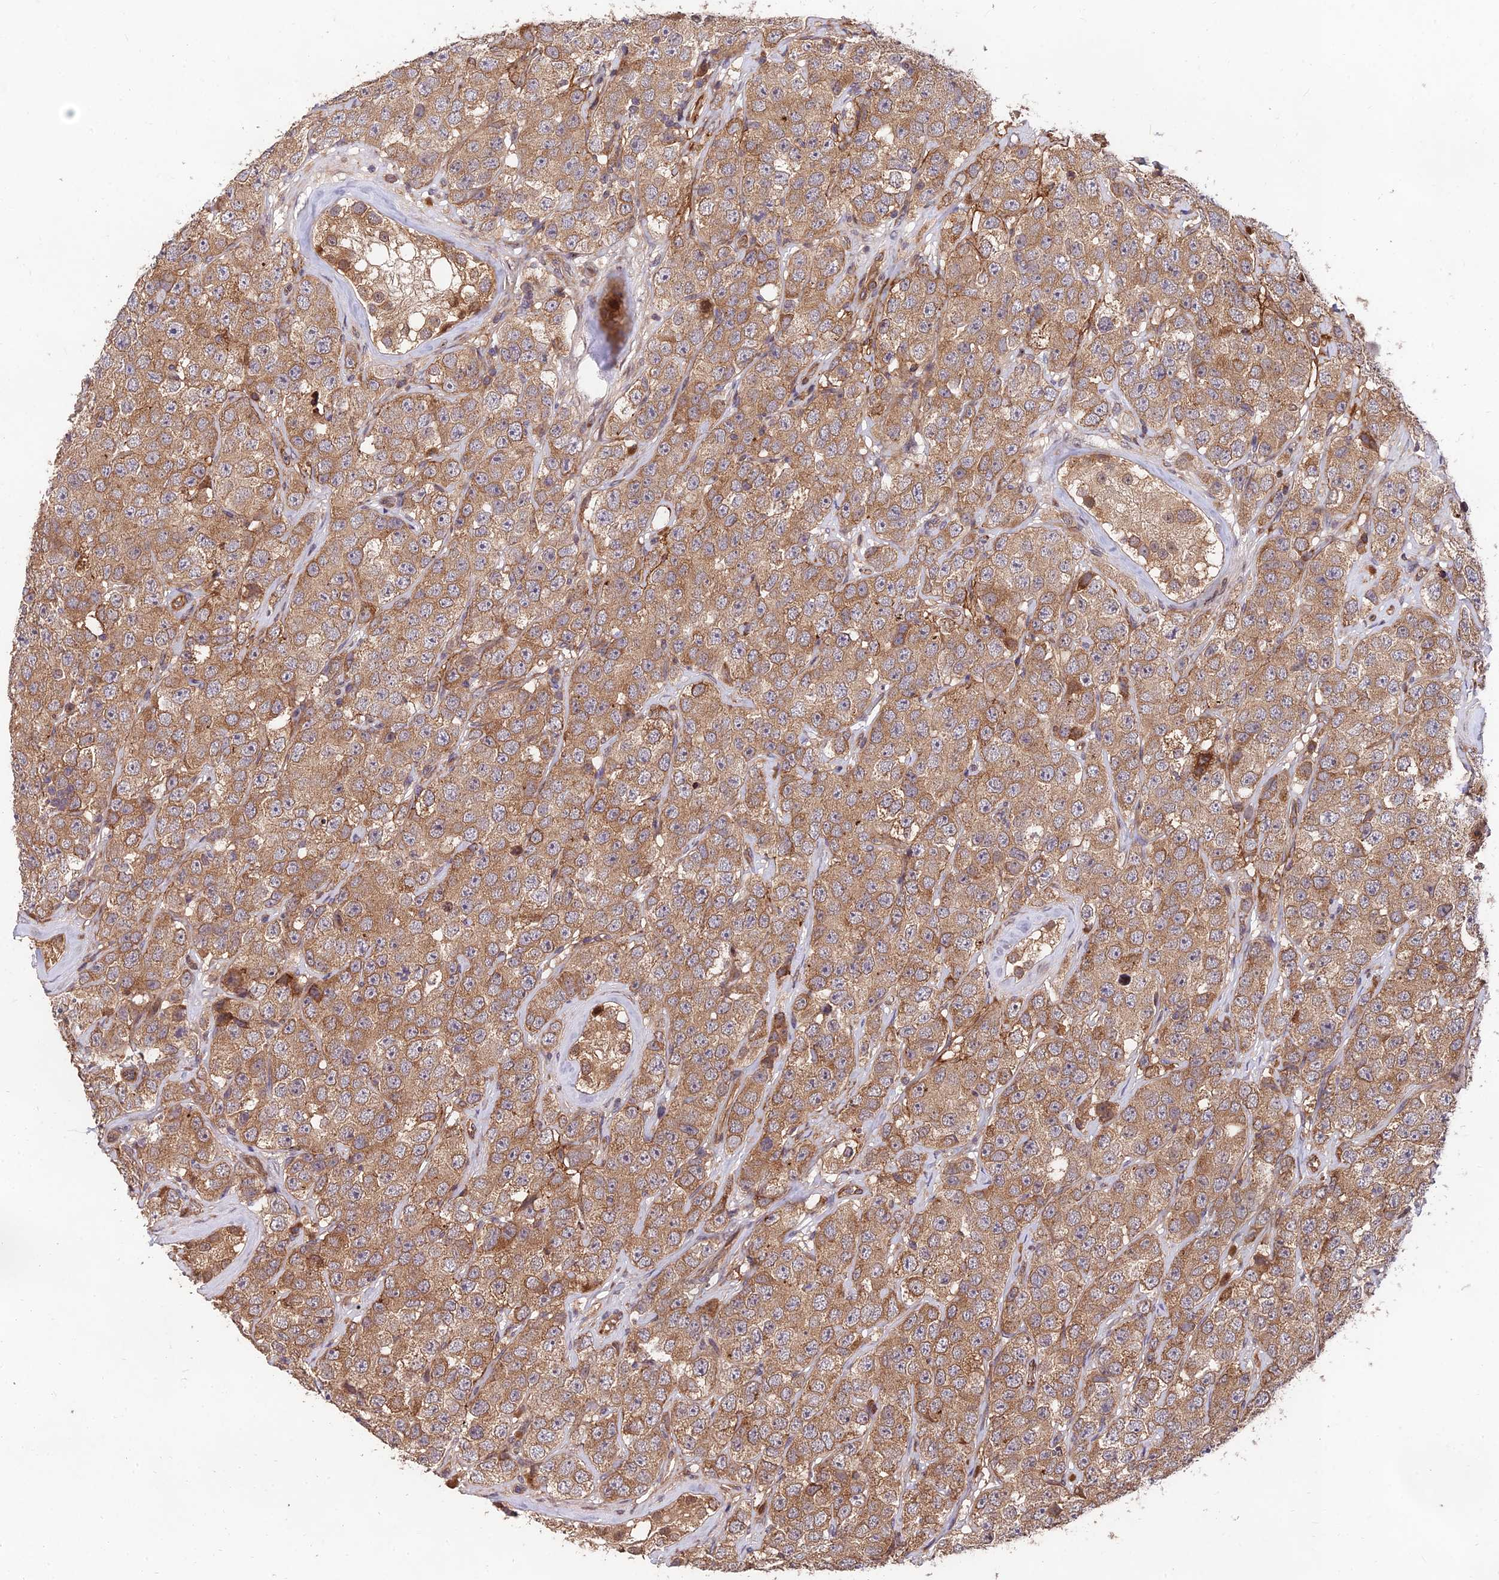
{"staining": {"intensity": "moderate", "quantity": ">75%", "location": "cytoplasmic/membranous"}, "tissue": "testis cancer", "cell_type": "Tumor cells", "image_type": "cancer", "snomed": [{"axis": "morphology", "description": "Seminoma, NOS"}, {"axis": "topography", "description": "Testis"}], "caption": "Testis cancer stained with a protein marker reveals moderate staining in tumor cells.", "gene": "MKKS", "patient": {"sex": "male", "age": 28}}